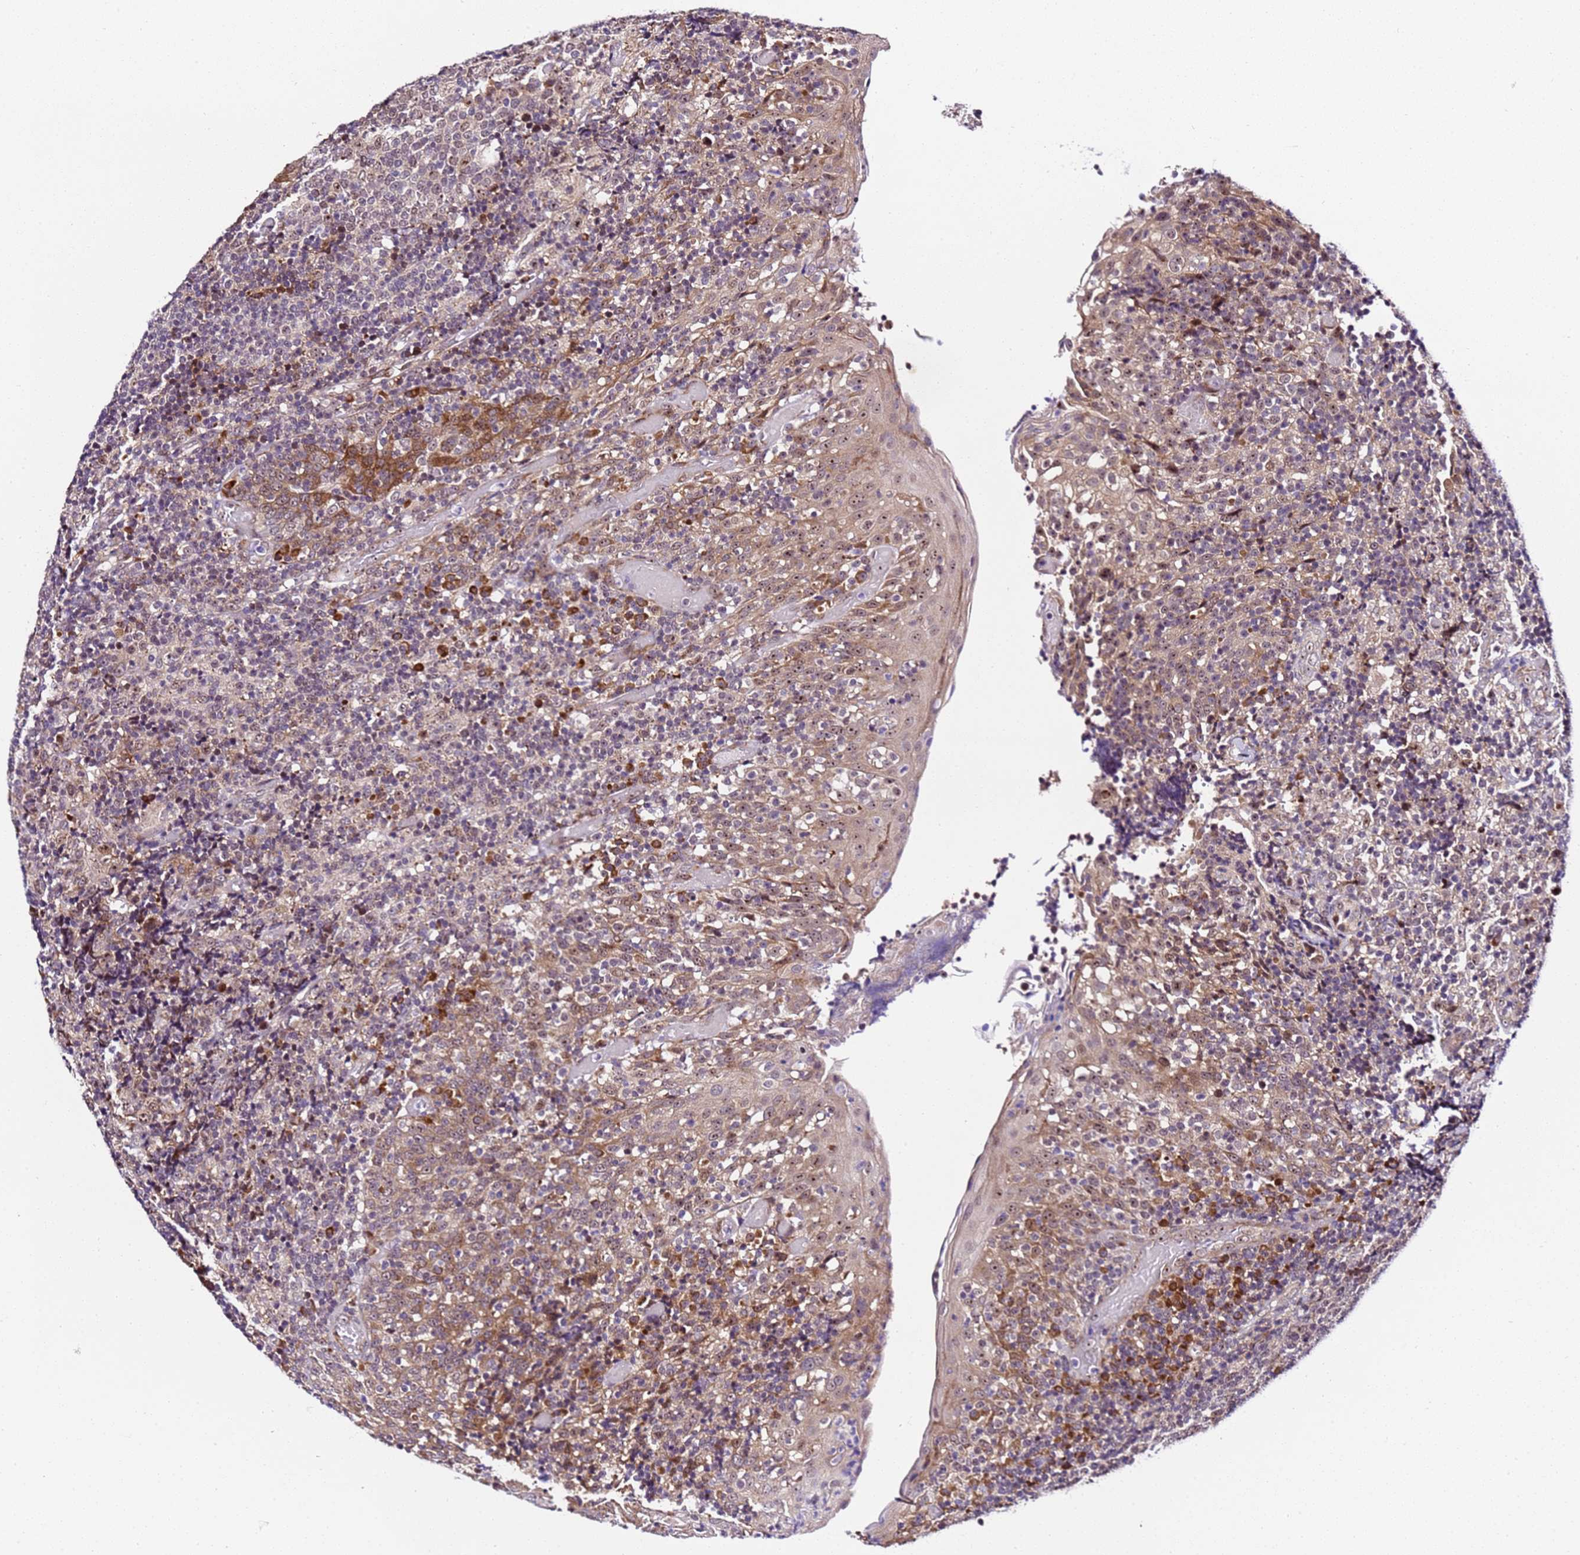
{"staining": {"intensity": "moderate", "quantity": "25%-75%", "location": "nuclear"}, "tissue": "tonsil", "cell_type": "Germinal center cells", "image_type": "normal", "snomed": [{"axis": "morphology", "description": "Normal tissue, NOS"}, {"axis": "topography", "description": "Tonsil"}], "caption": "Germinal center cells show moderate nuclear positivity in about 25%-75% of cells in normal tonsil. Immunohistochemistry (ihc) stains the protein of interest in brown and the nuclei are stained blue.", "gene": "SLX4IP", "patient": {"sex": "female", "age": 19}}